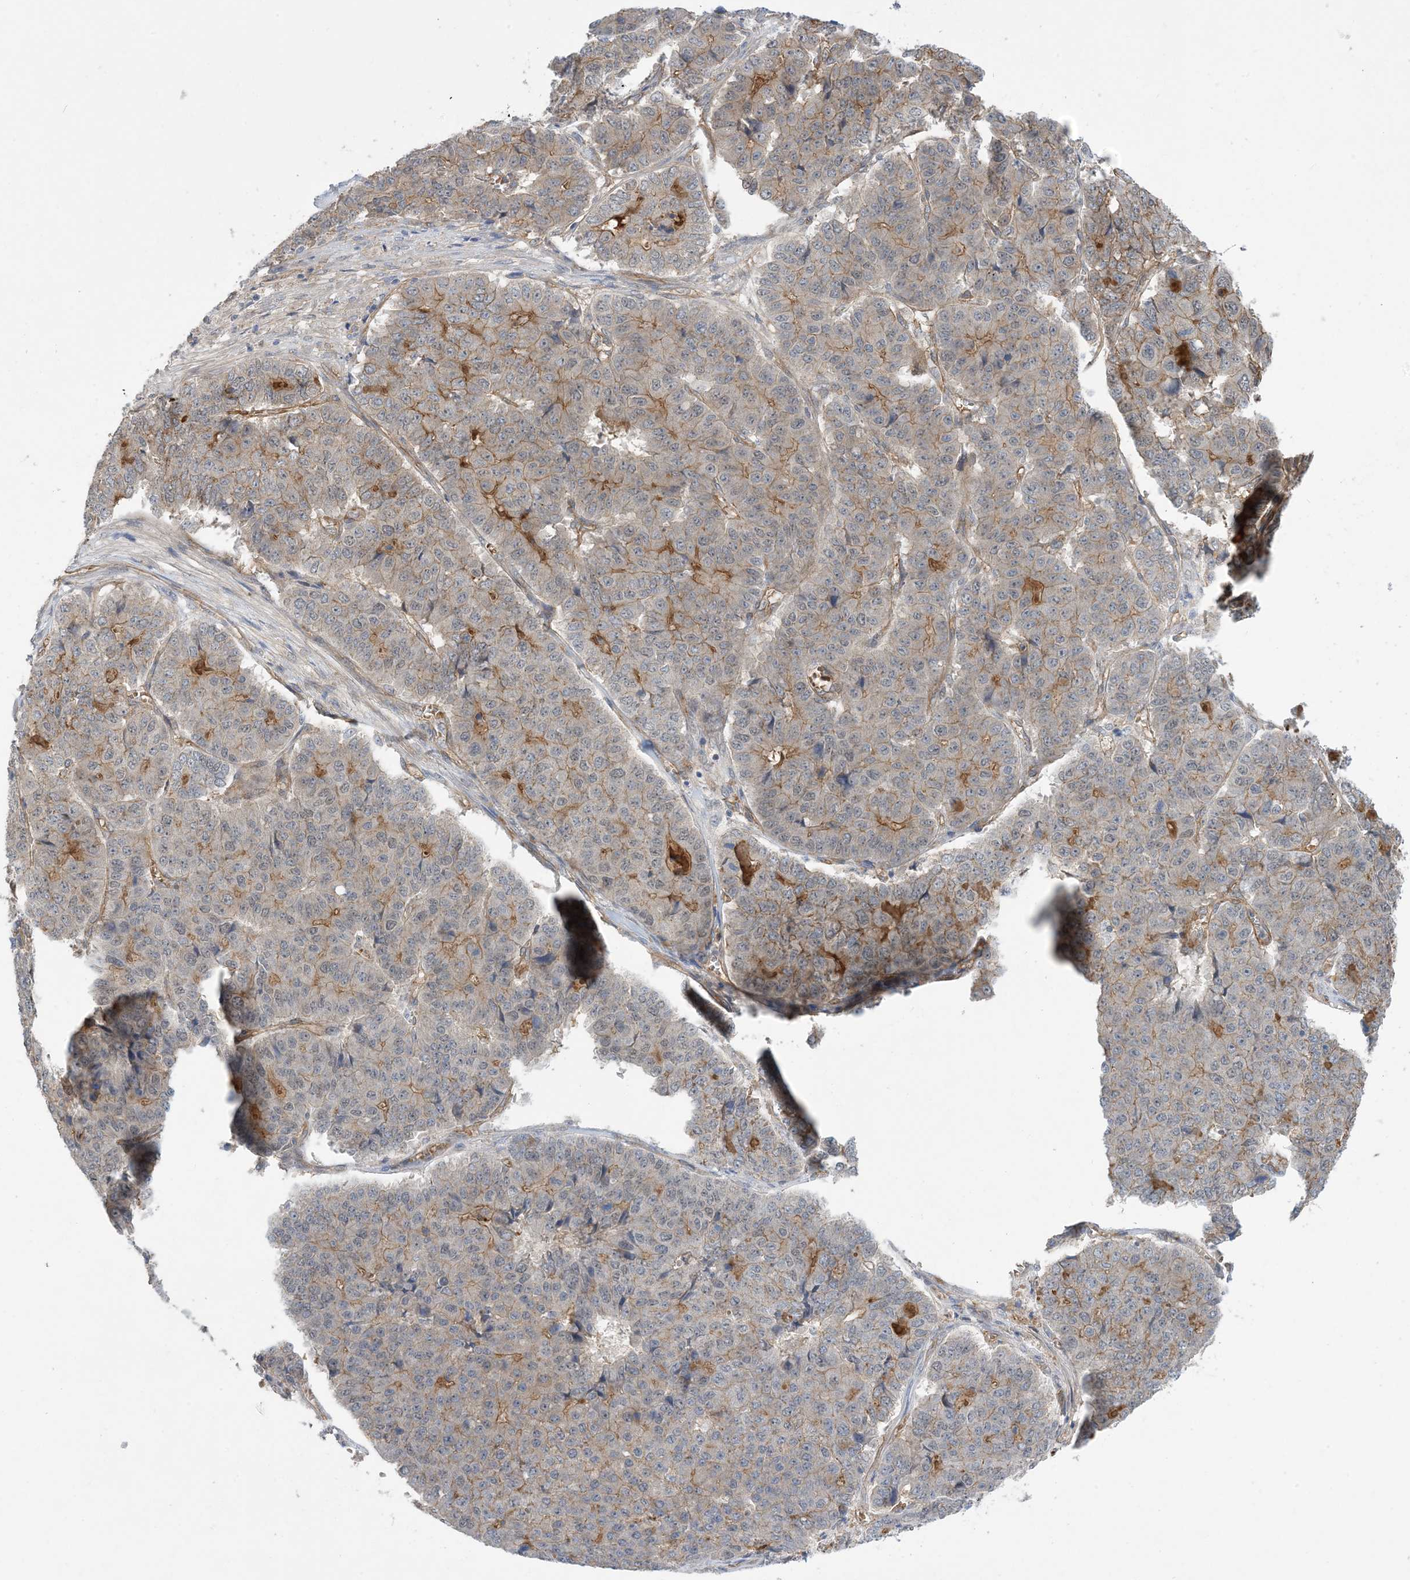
{"staining": {"intensity": "moderate", "quantity": "<25%", "location": "cytoplasmic/membranous"}, "tissue": "pancreatic cancer", "cell_type": "Tumor cells", "image_type": "cancer", "snomed": [{"axis": "morphology", "description": "Adenocarcinoma, NOS"}, {"axis": "topography", "description": "Pancreas"}], "caption": "Tumor cells exhibit low levels of moderate cytoplasmic/membranous staining in about <25% of cells in pancreatic adenocarcinoma.", "gene": "AOC1", "patient": {"sex": "male", "age": 50}}